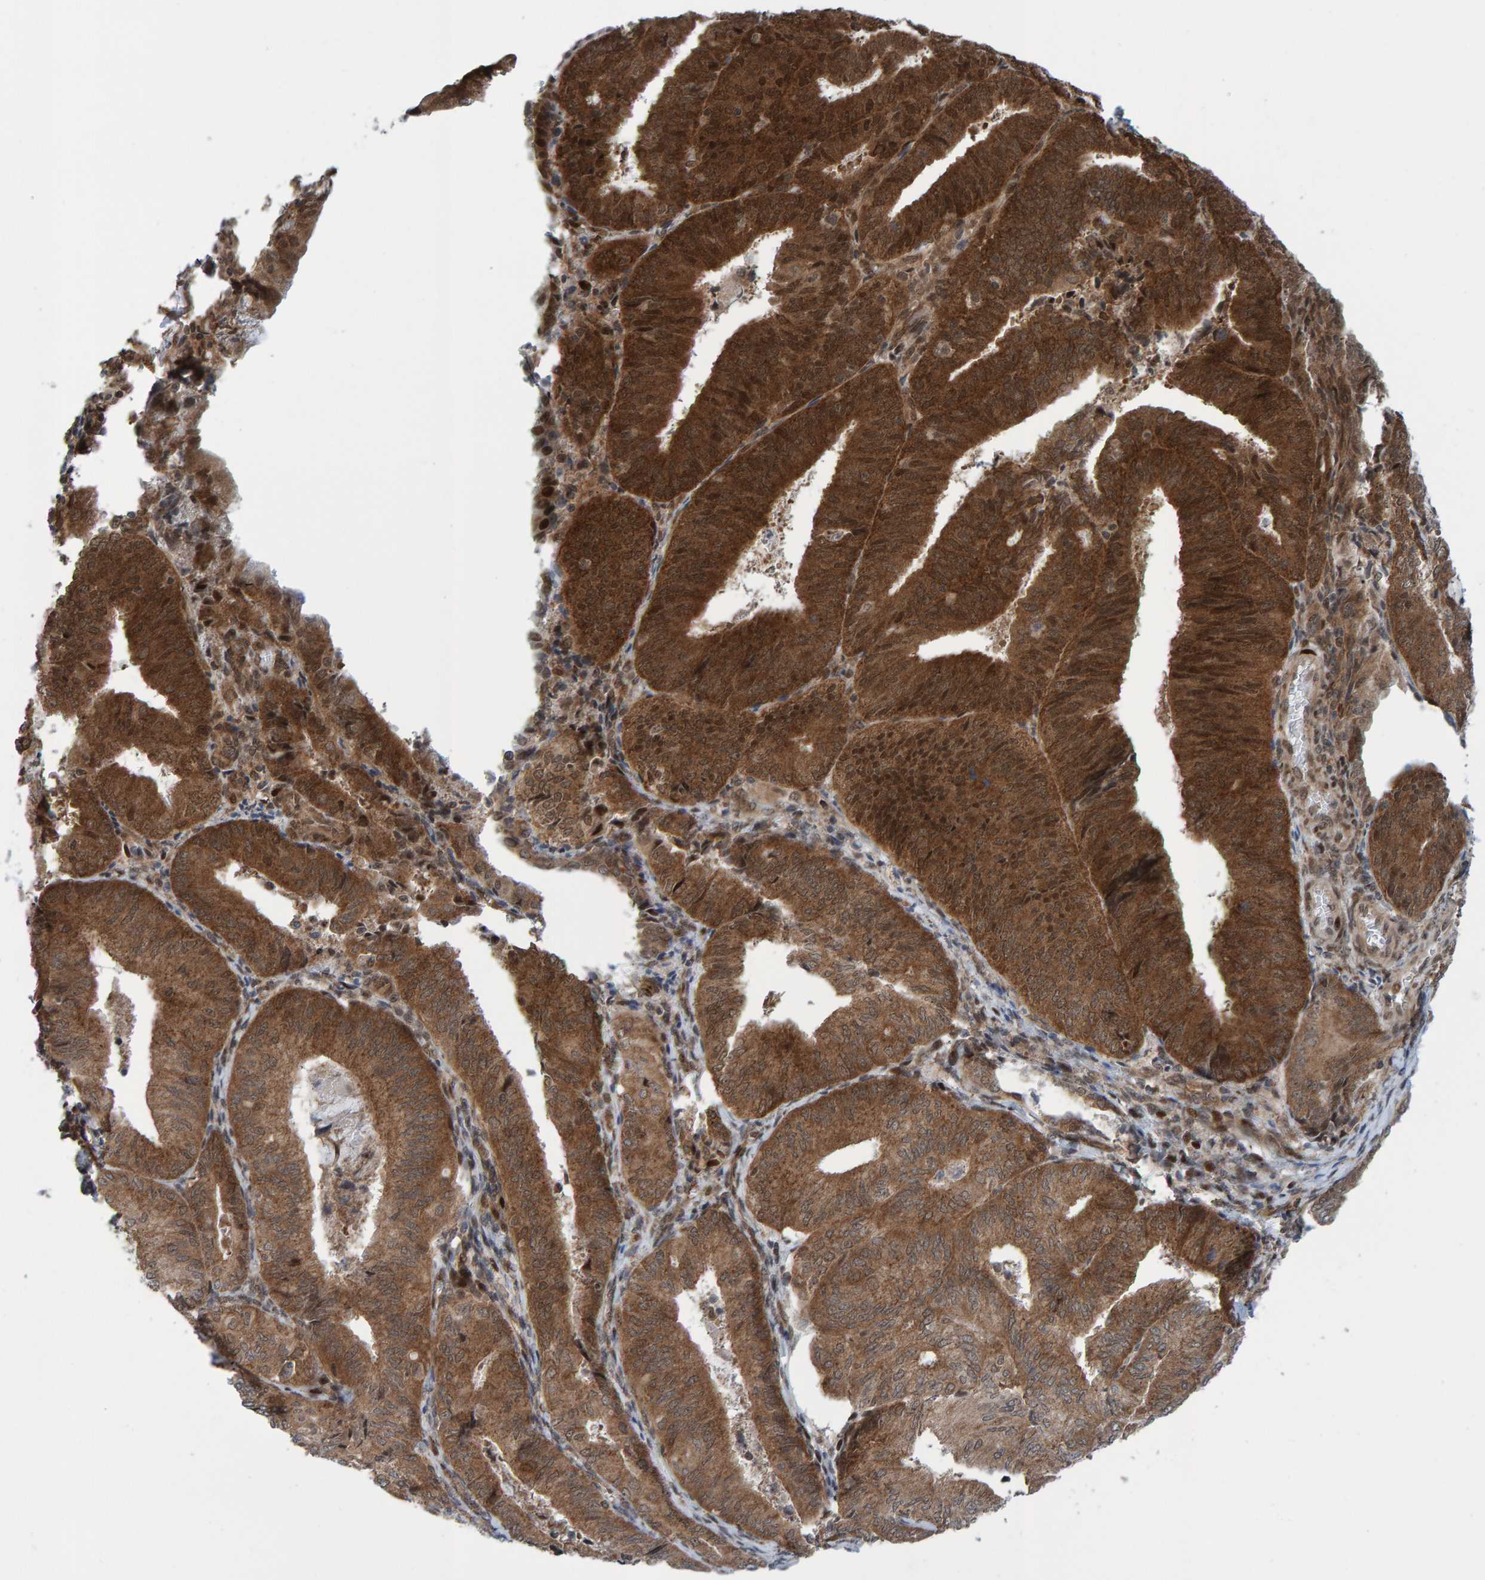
{"staining": {"intensity": "strong", "quantity": ">75%", "location": "cytoplasmic/membranous"}, "tissue": "endometrial cancer", "cell_type": "Tumor cells", "image_type": "cancer", "snomed": [{"axis": "morphology", "description": "Adenocarcinoma, NOS"}, {"axis": "topography", "description": "Endometrium"}], "caption": "Immunohistochemistry (DAB (3,3'-diaminobenzidine)) staining of human endometrial cancer (adenocarcinoma) reveals strong cytoplasmic/membranous protein staining in about >75% of tumor cells. The protein of interest is stained brown, and the nuclei are stained in blue (DAB IHC with brightfield microscopy, high magnification).", "gene": "ZNF366", "patient": {"sex": "female", "age": 81}}